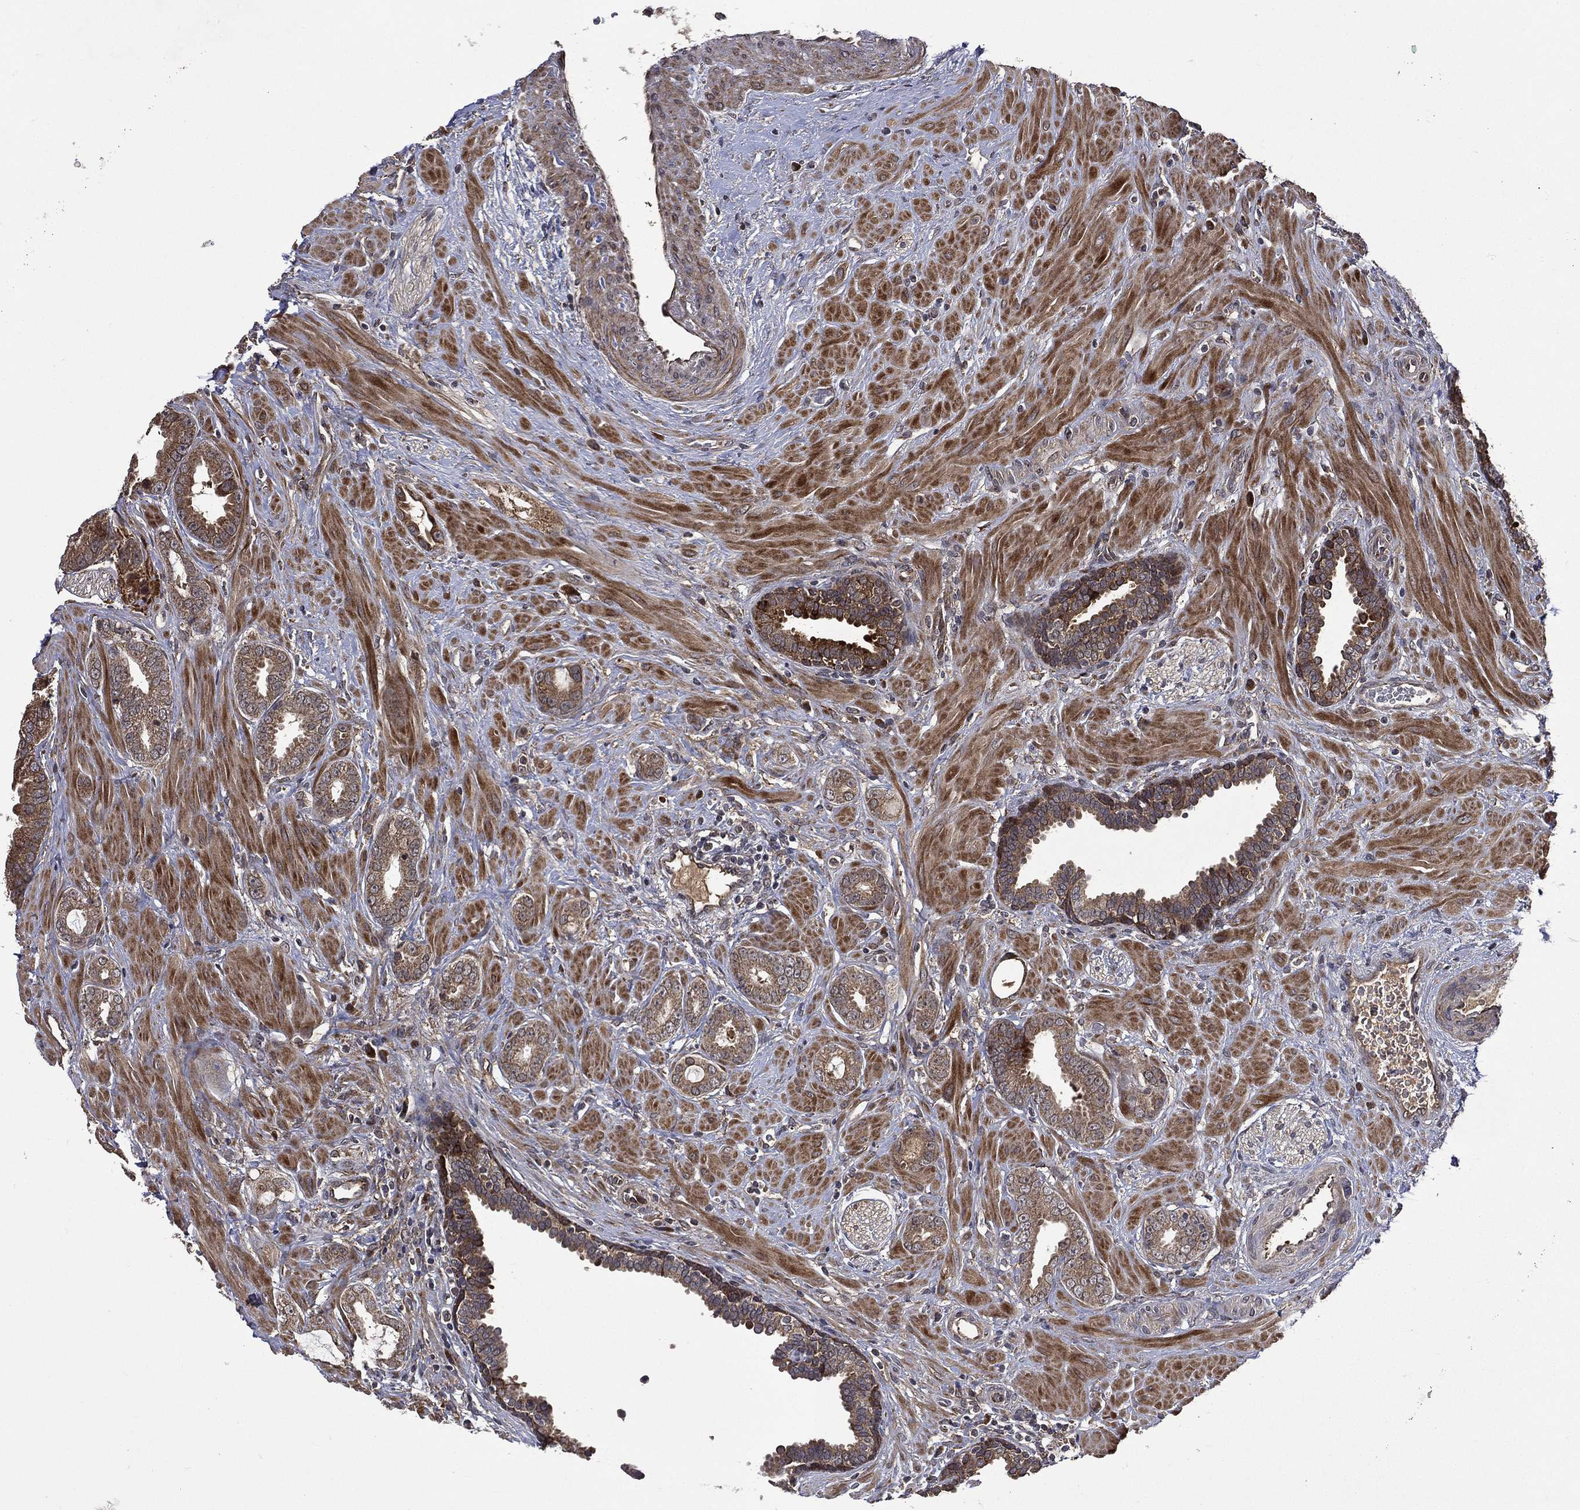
{"staining": {"intensity": "moderate", "quantity": ">75%", "location": "cytoplasmic/membranous"}, "tissue": "prostate cancer", "cell_type": "Tumor cells", "image_type": "cancer", "snomed": [{"axis": "morphology", "description": "Adenocarcinoma, Low grade"}, {"axis": "topography", "description": "Prostate"}], "caption": "This is an image of immunohistochemistry staining of prostate cancer (adenocarcinoma (low-grade)), which shows moderate staining in the cytoplasmic/membranous of tumor cells.", "gene": "RAB11FIP4", "patient": {"sex": "male", "age": 68}}